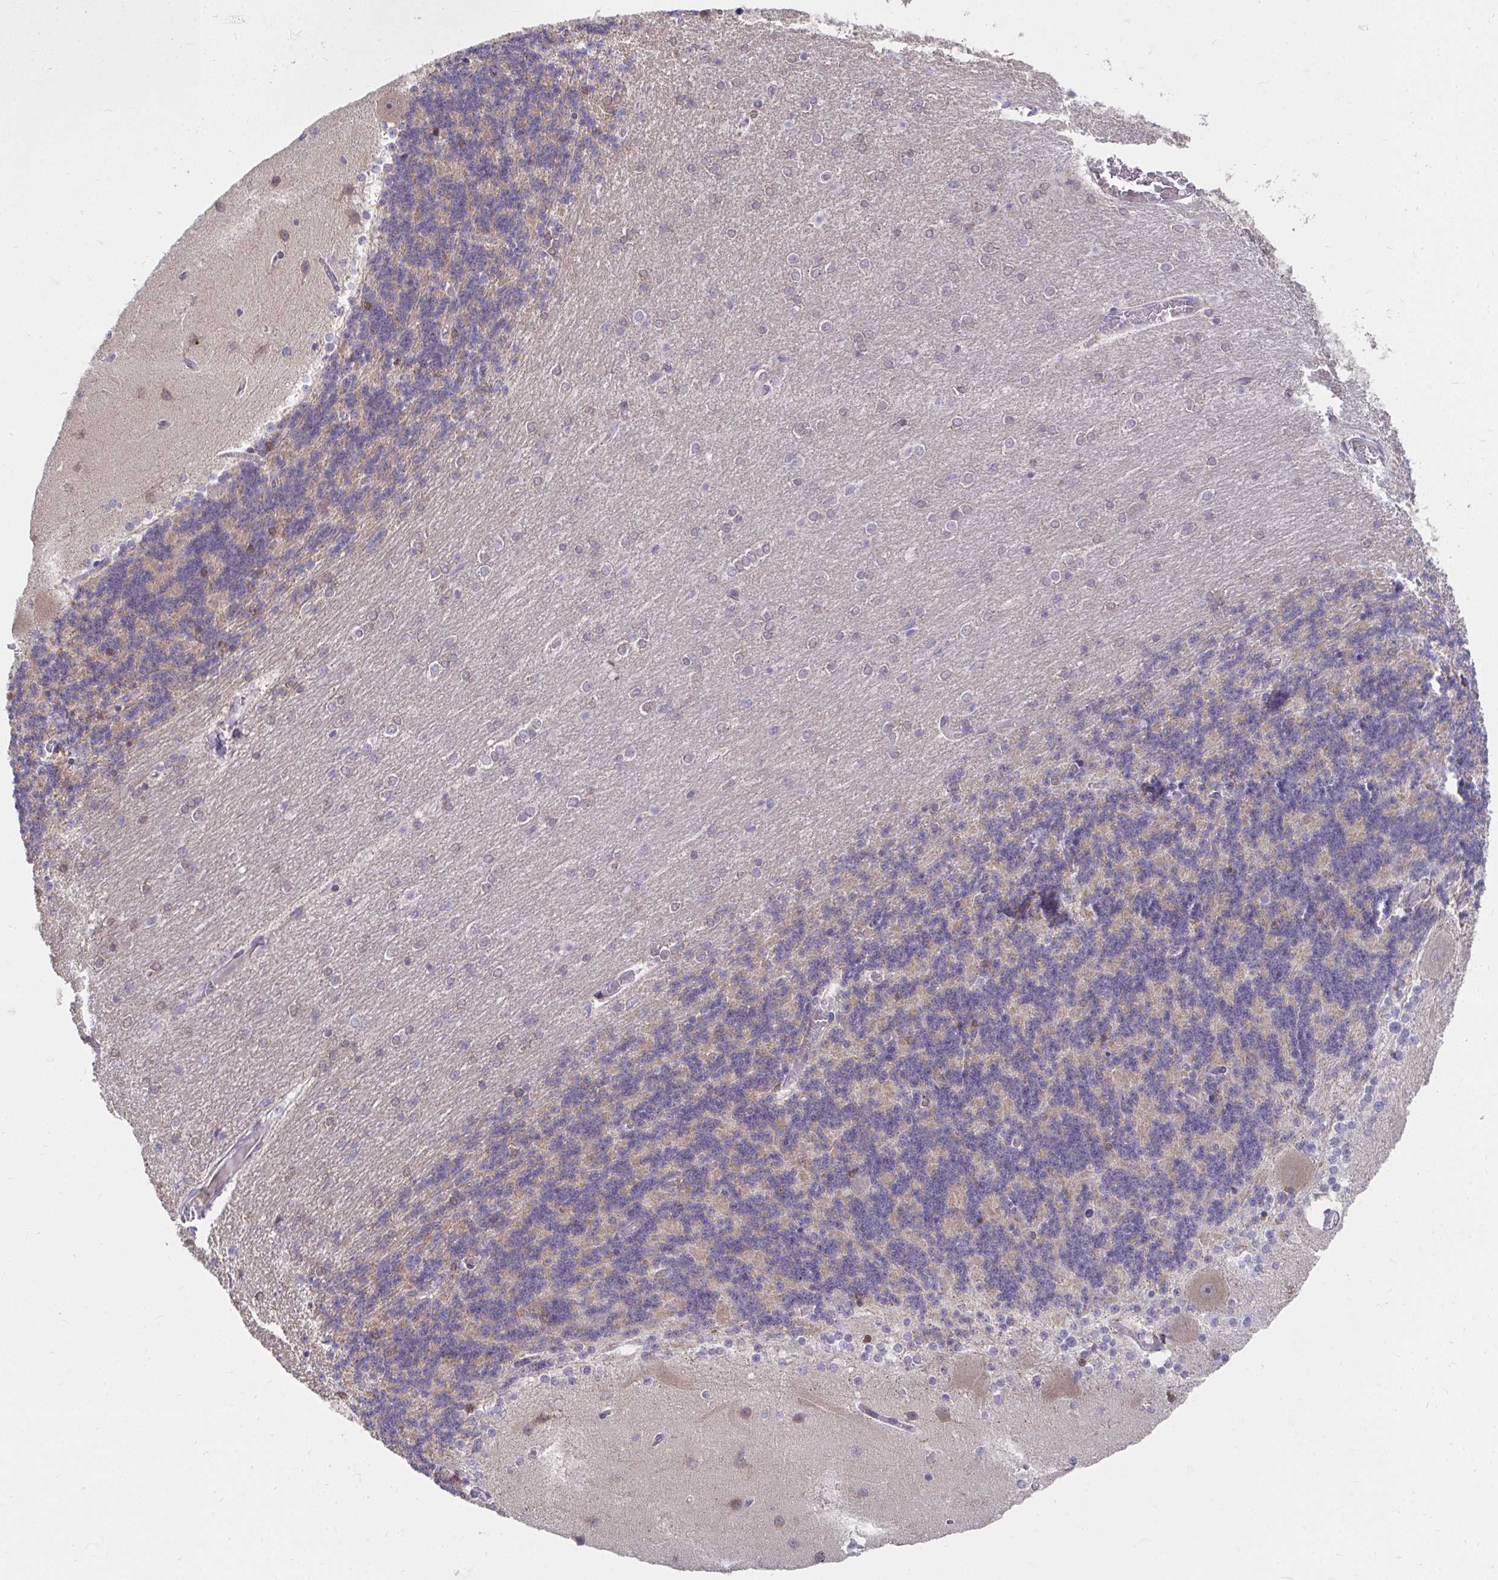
{"staining": {"intensity": "negative", "quantity": "none", "location": "none"}, "tissue": "cerebellum", "cell_type": "Cells in granular layer", "image_type": "normal", "snomed": [{"axis": "morphology", "description": "Normal tissue, NOS"}, {"axis": "topography", "description": "Cerebellum"}], "caption": "Protein analysis of normal cerebellum shows no significant staining in cells in granular layer.", "gene": "SLAMF7", "patient": {"sex": "female", "age": 54}}